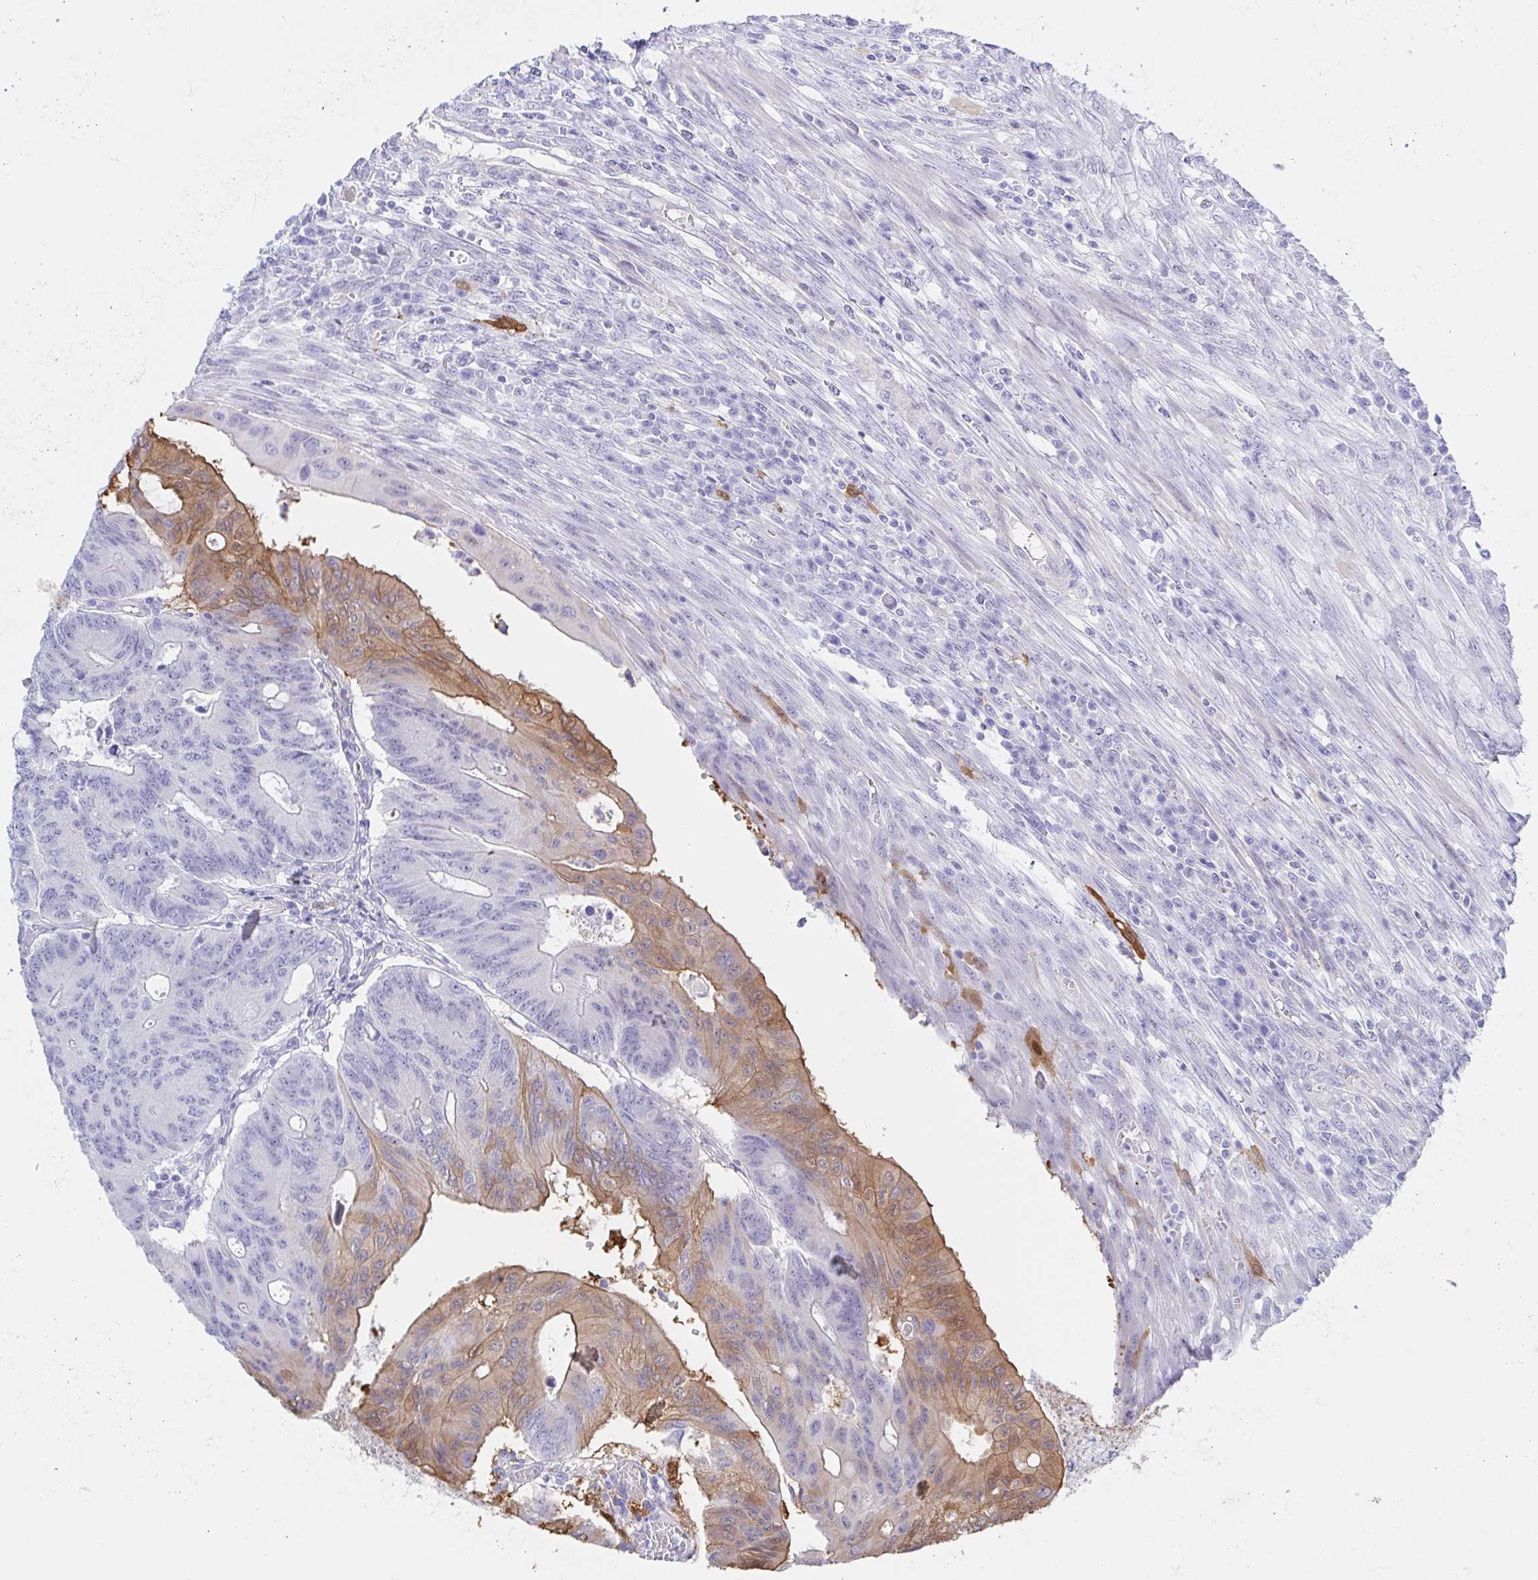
{"staining": {"intensity": "weak", "quantity": "25%-75%", "location": "cytoplasmic/membranous"}, "tissue": "colorectal cancer", "cell_type": "Tumor cells", "image_type": "cancer", "snomed": [{"axis": "morphology", "description": "Adenocarcinoma, NOS"}, {"axis": "topography", "description": "Colon"}], "caption": "High-magnification brightfield microscopy of adenocarcinoma (colorectal) stained with DAB (brown) and counterstained with hematoxylin (blue). tumor cells exhibit weak cytoplasmic/membranous staining is seen in about25%-75% of cells.", "gene": "MUCL3", "patient": {"sex": "male", "age": 65}}